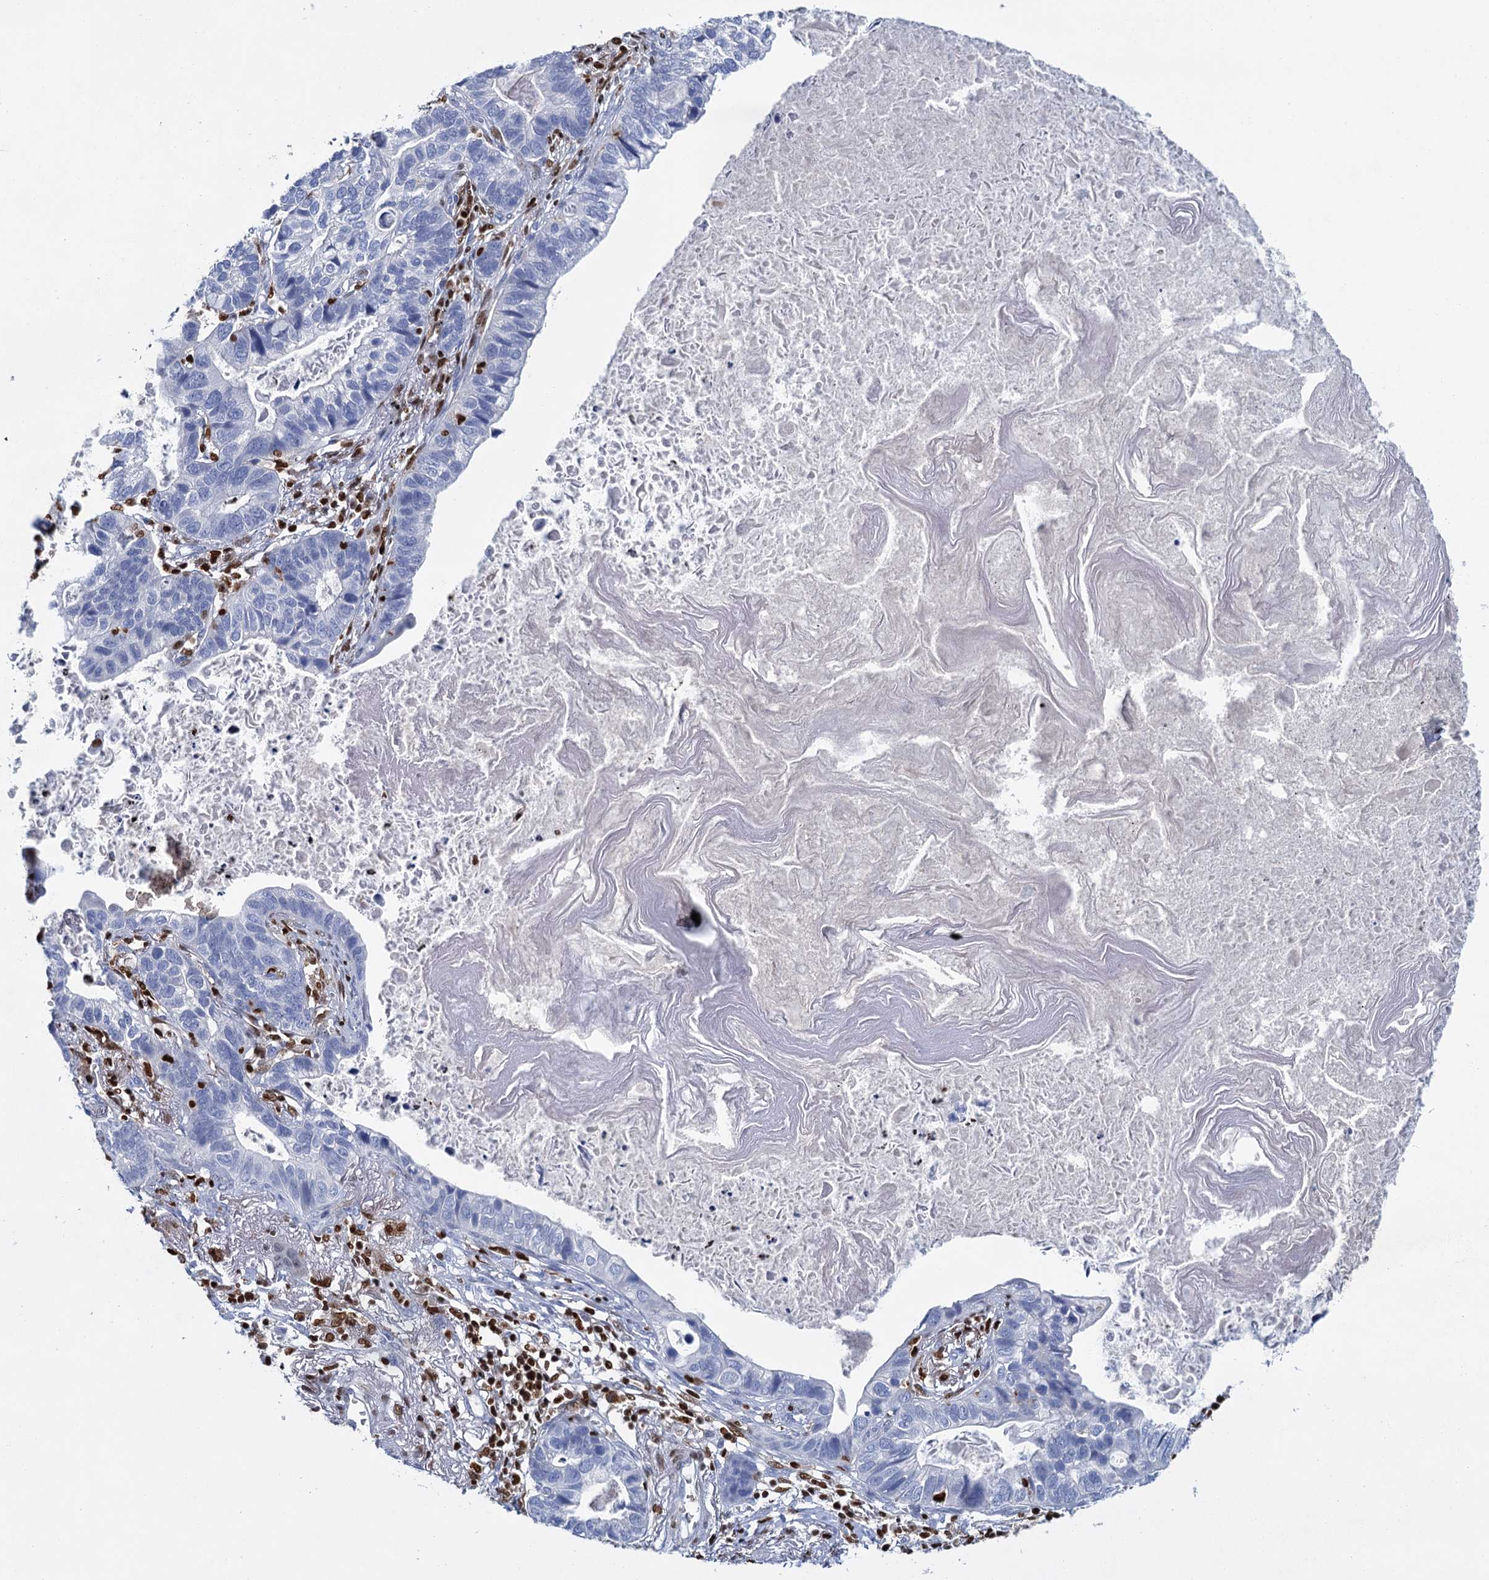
{"staining": {"intensity": "negative", "quantity": "none", "location": "none"}, "tissue": "lung cancer", "cell_type": "Tumor cells", "image_type": "cancer", "snomed": [{"axis": "morphology", "description": "Adenocarcinoma, NOS"}, {"axis": "topography", "description": "Lung"}], "caption": "Lung adenocarcinoma stained for a protein using immunohistochemistry displays no staining tumor cells.", "gene": "CELF2", "patient": {"sex": "male", "age": 67}}